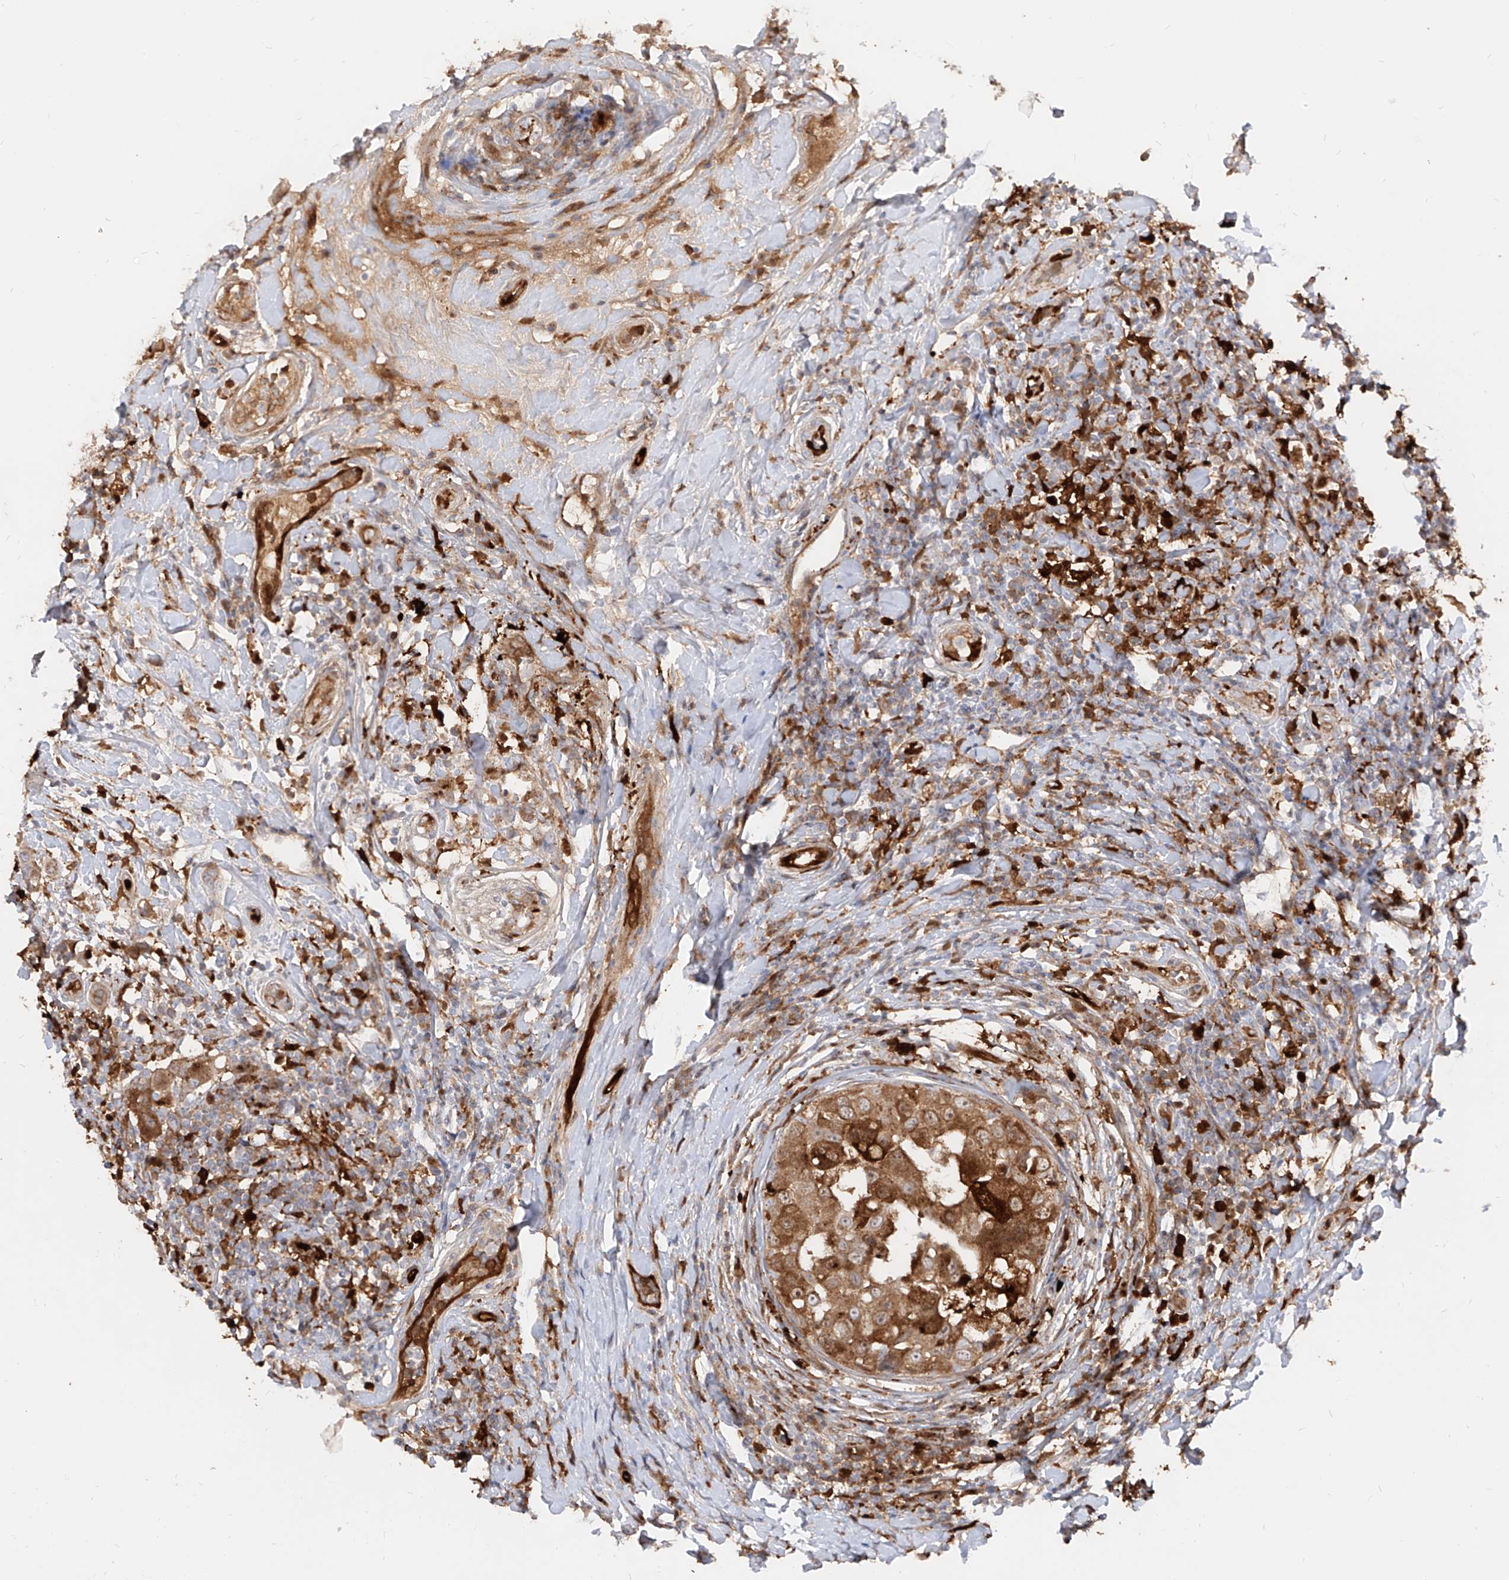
{"staining": {"intensity": "moderate", "quantity": ">75%", "location": "cytoplasmic/membranous"}, "tissue": "breast cancer", "cell_type": "Tumor cells", "image_type": "cancer", "snomed": [{"axis": "morphology", "description": "Duct carcinoma"}, {"axis": "topography", "description": "Breast"}], "caption": "Immunohistochemical staining of breast cancer (invasive ductal carcinoma) shows medium levels of moderate cytoplasmic/membranous protein expression in about >75% of tumor cells. The staining is performed using DAB brown chromogen to label protein expression. The nuclei are counter-stained blue using hematoxylin.", "gene": "KYNU", "patient": {"sex": "female", "age": 27}}